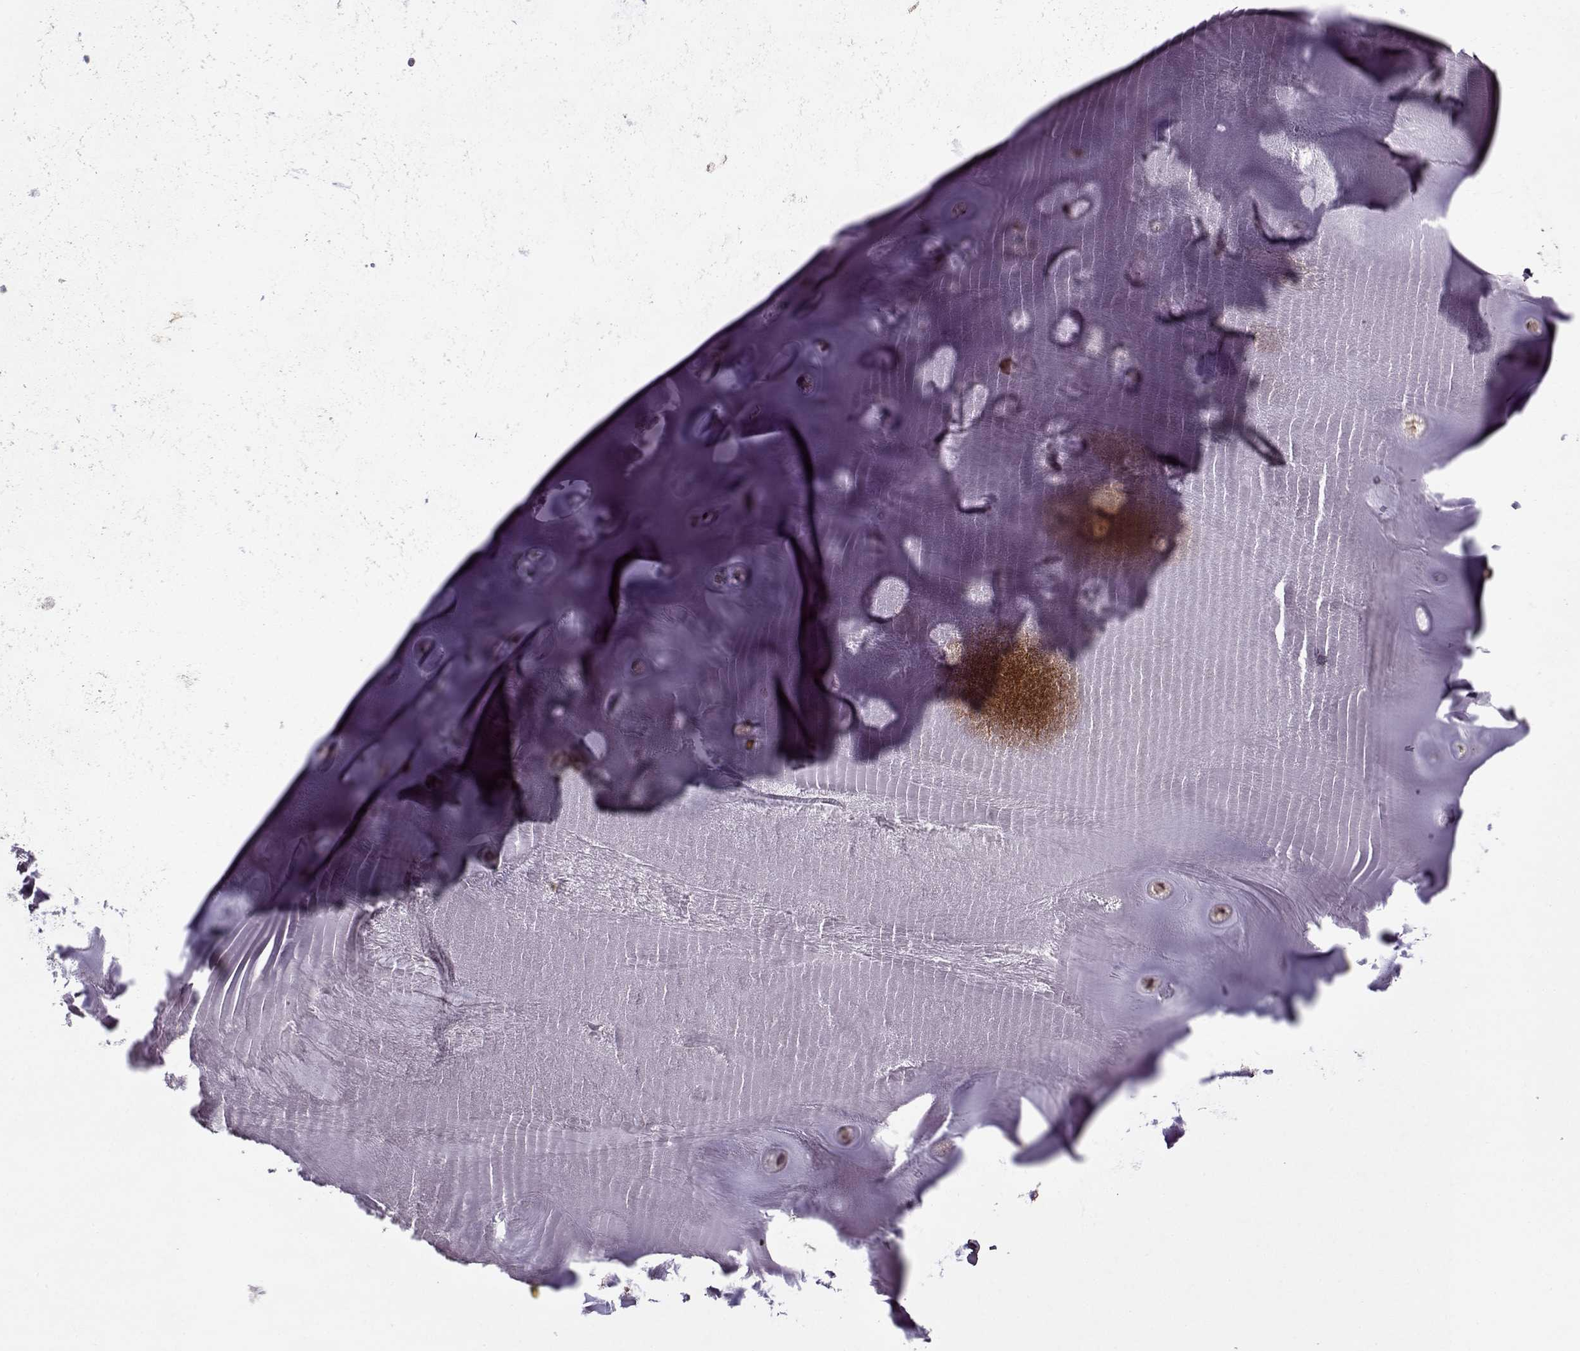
{"staining": {"intensity": "weak", "quantity": ">75%", "location": "nuclear"}, "tissue": "soft tissue", "cell_type": "Chondrocytes", "image_type": "normal", "snomed": [{"axis": "morphology", "description": "Normal tissue, NOS"}, {"axis": "morphology", "description": "Squamous cell carcinoma, NOS"}, {"axis": "topography", "description": "Cartilage tissue"}, {"axis": "topography", "description": "Lung"}], "caption": "High-magnification brightfield microscopy of normal soft tissue stained with DAB (brown) and counterstained with hematoxylin (blue). chondrocytes exhibit weak nuclear positivity is appreciated in approximately>75% of cells. The staining was performed using DAB (3,3'-diaminobenzidine), with brown indicating positive protein expression. Nuclei are stained blue with hematoxylin.", "gene": "PSMA7", "patient": {"sex": "male", "age": 66}}